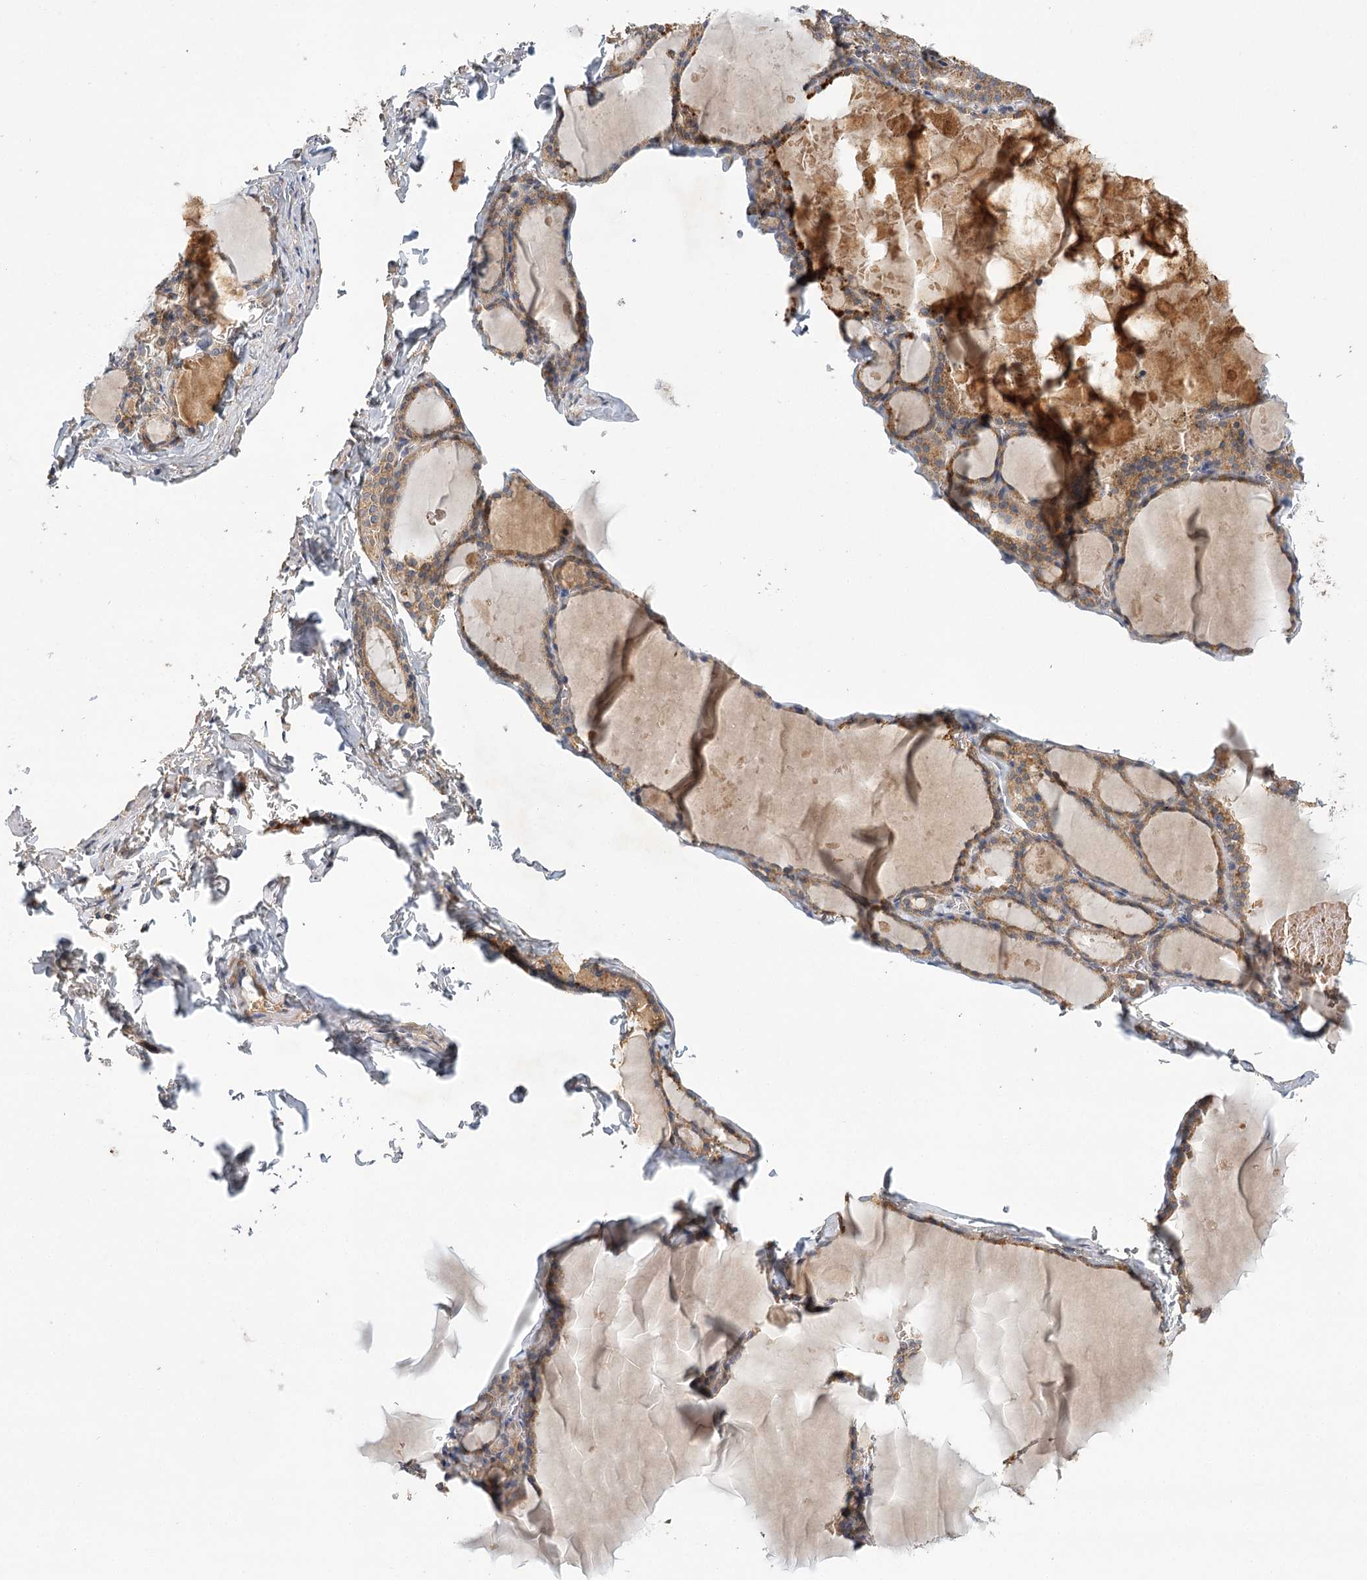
{"staining": {"intensity": "moderate", "quantity": ">75%", "location": "cytoplasmic/membranous"}, "tissue": "thyroid gland", "cell_type": "Glandular cells", "image_type": "normal", "snomed": [{"axis": "morphology", "description": "Normal tissue, NOS"}, {"axis": "topography", "description": "Thyroid gland"}], "caption": "The micrograph reveals staining of normal thyroid gland, revealing moderate cytoplasmic/membranous protein positivity (brown color) within glandular cells. The protein of interest is shown in brown color, while the nuclei are stained blue.", "gene": "LSS", "patient": {"sex": "male", "age": 56}}